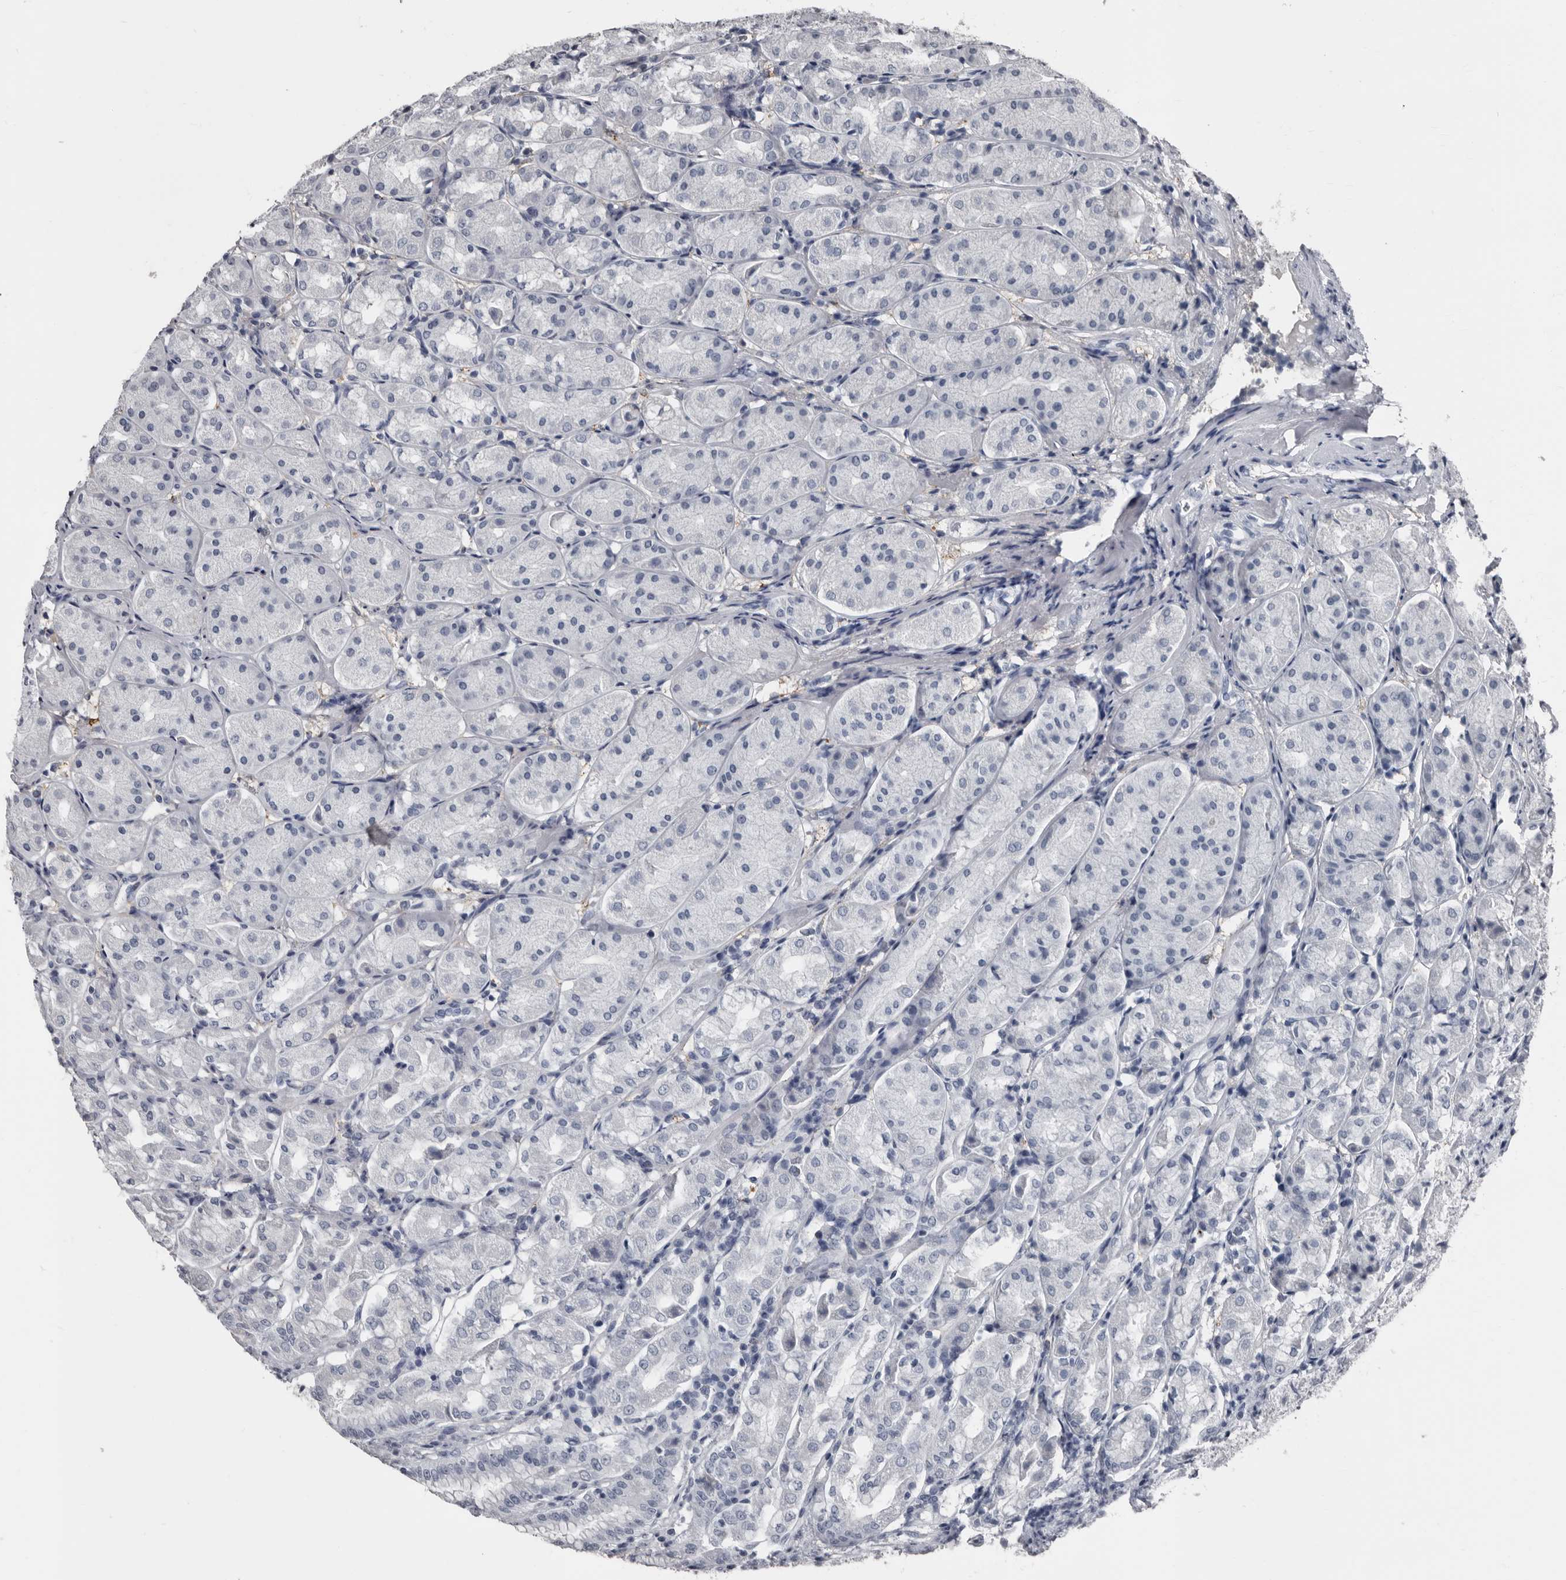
{"staining": {"intensity": "negative", "quantity": "none", "location": "none"}, "tissue": "stomach", "cell_type": "Glandular cells", "image_type": "normal", "snomed": [{"axis": "morphology", "description": "Normal tissue, NOS"}, {"axis": "topography", "description": "Stomach"}, {"axis": "topography", "description": "Stomach, lower"}], "caption": "Image shows no protein staining in glandular cells of normal stomach.", "gene": "GREB1", "patient": {"sex": "female", "age": 56}}